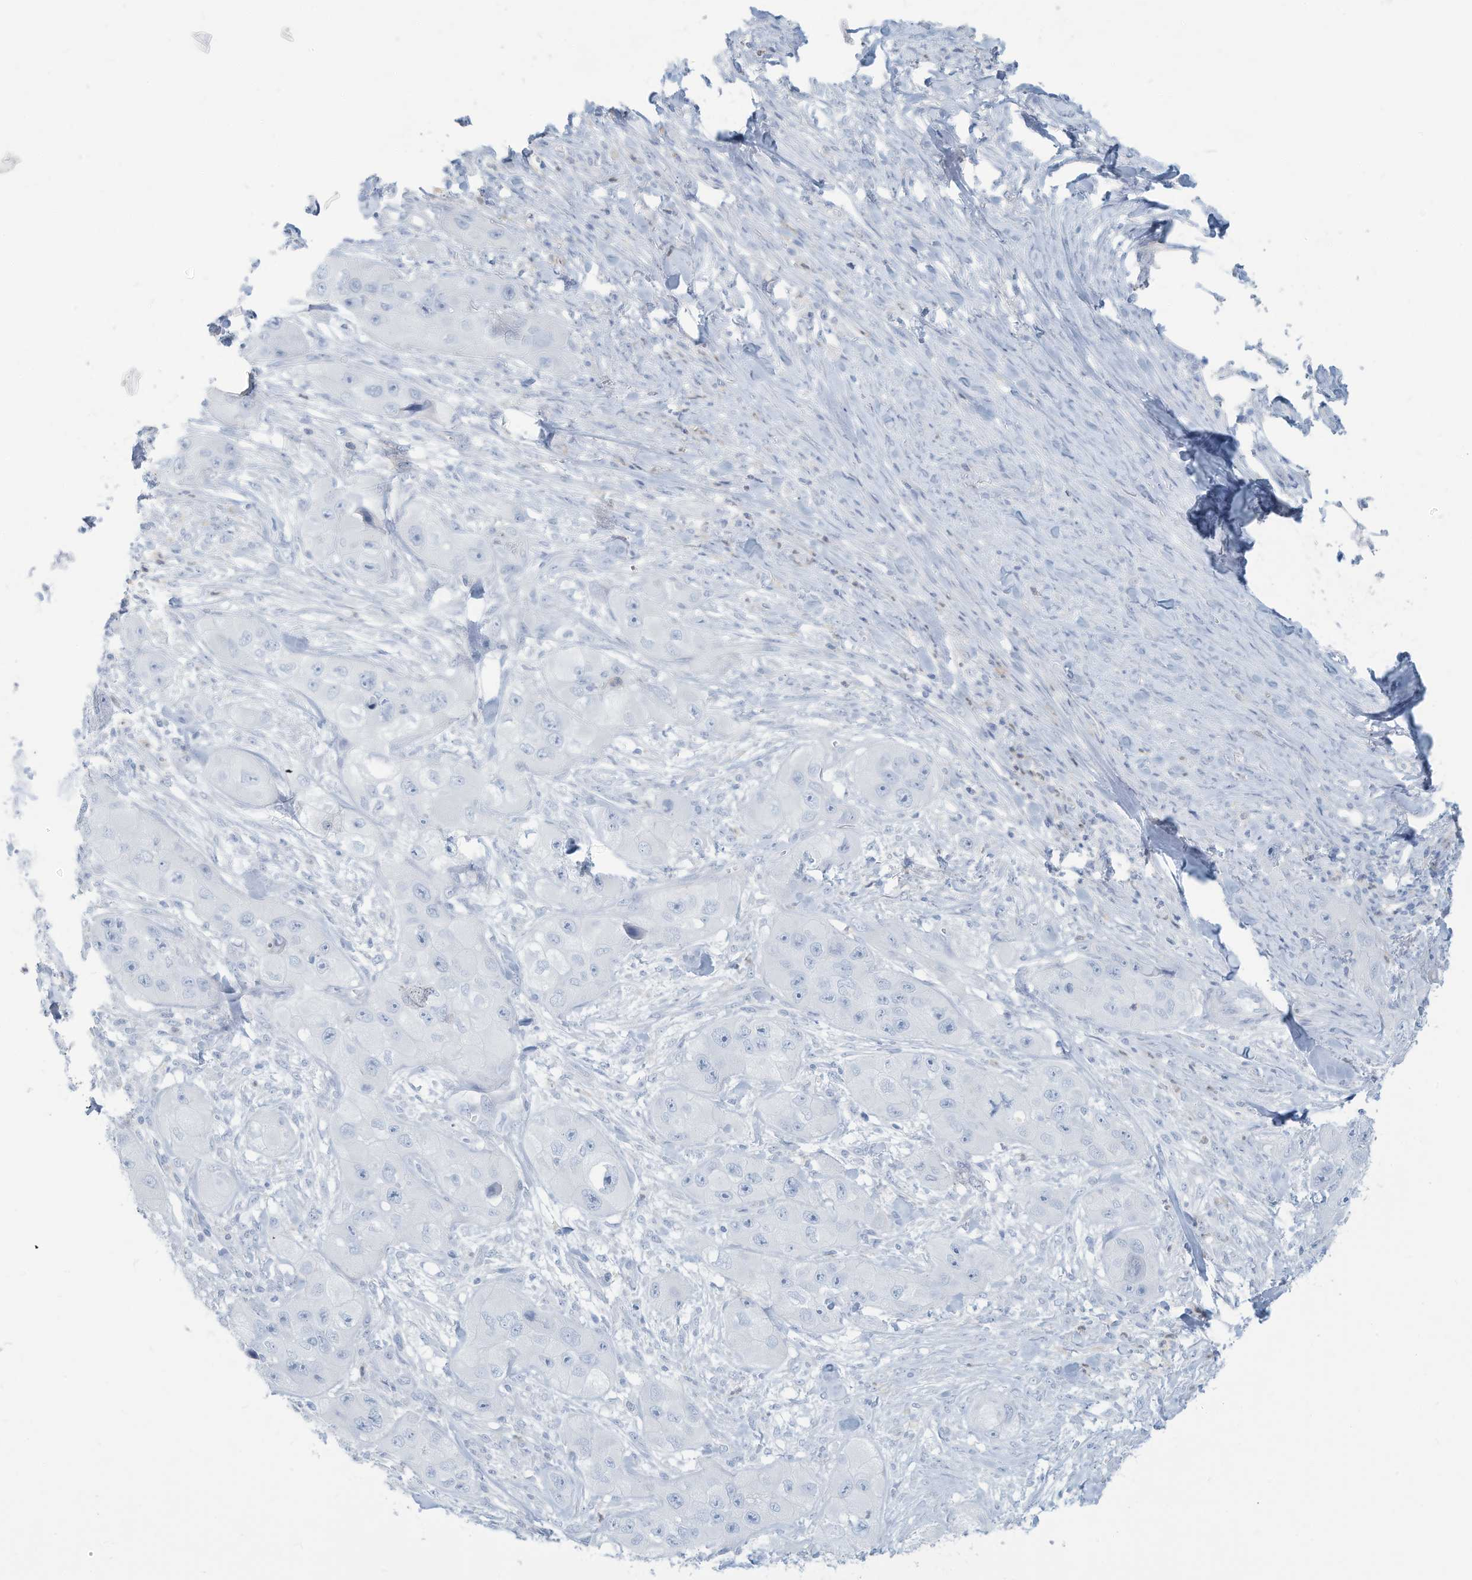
{"staining": {"intensity": "negative", "quantity": "none", "location": "none"}, "tissue": "skin cancer", "cell_type": "Tumor cells", "image_type": "cancer", "snomed": [{"axis": "morphology", "description": "Squamous cell carcinoma, NOS"}, {"axis": "topography", "description": "Skin"}, {"axis": "topography", "description": "Subcutis"}], "caption": "Tumor cells show no significant staining in squamous cell carcinoma (skin).", "gene": "ERI2", "patient": {"sex": "male", "age": 73}}